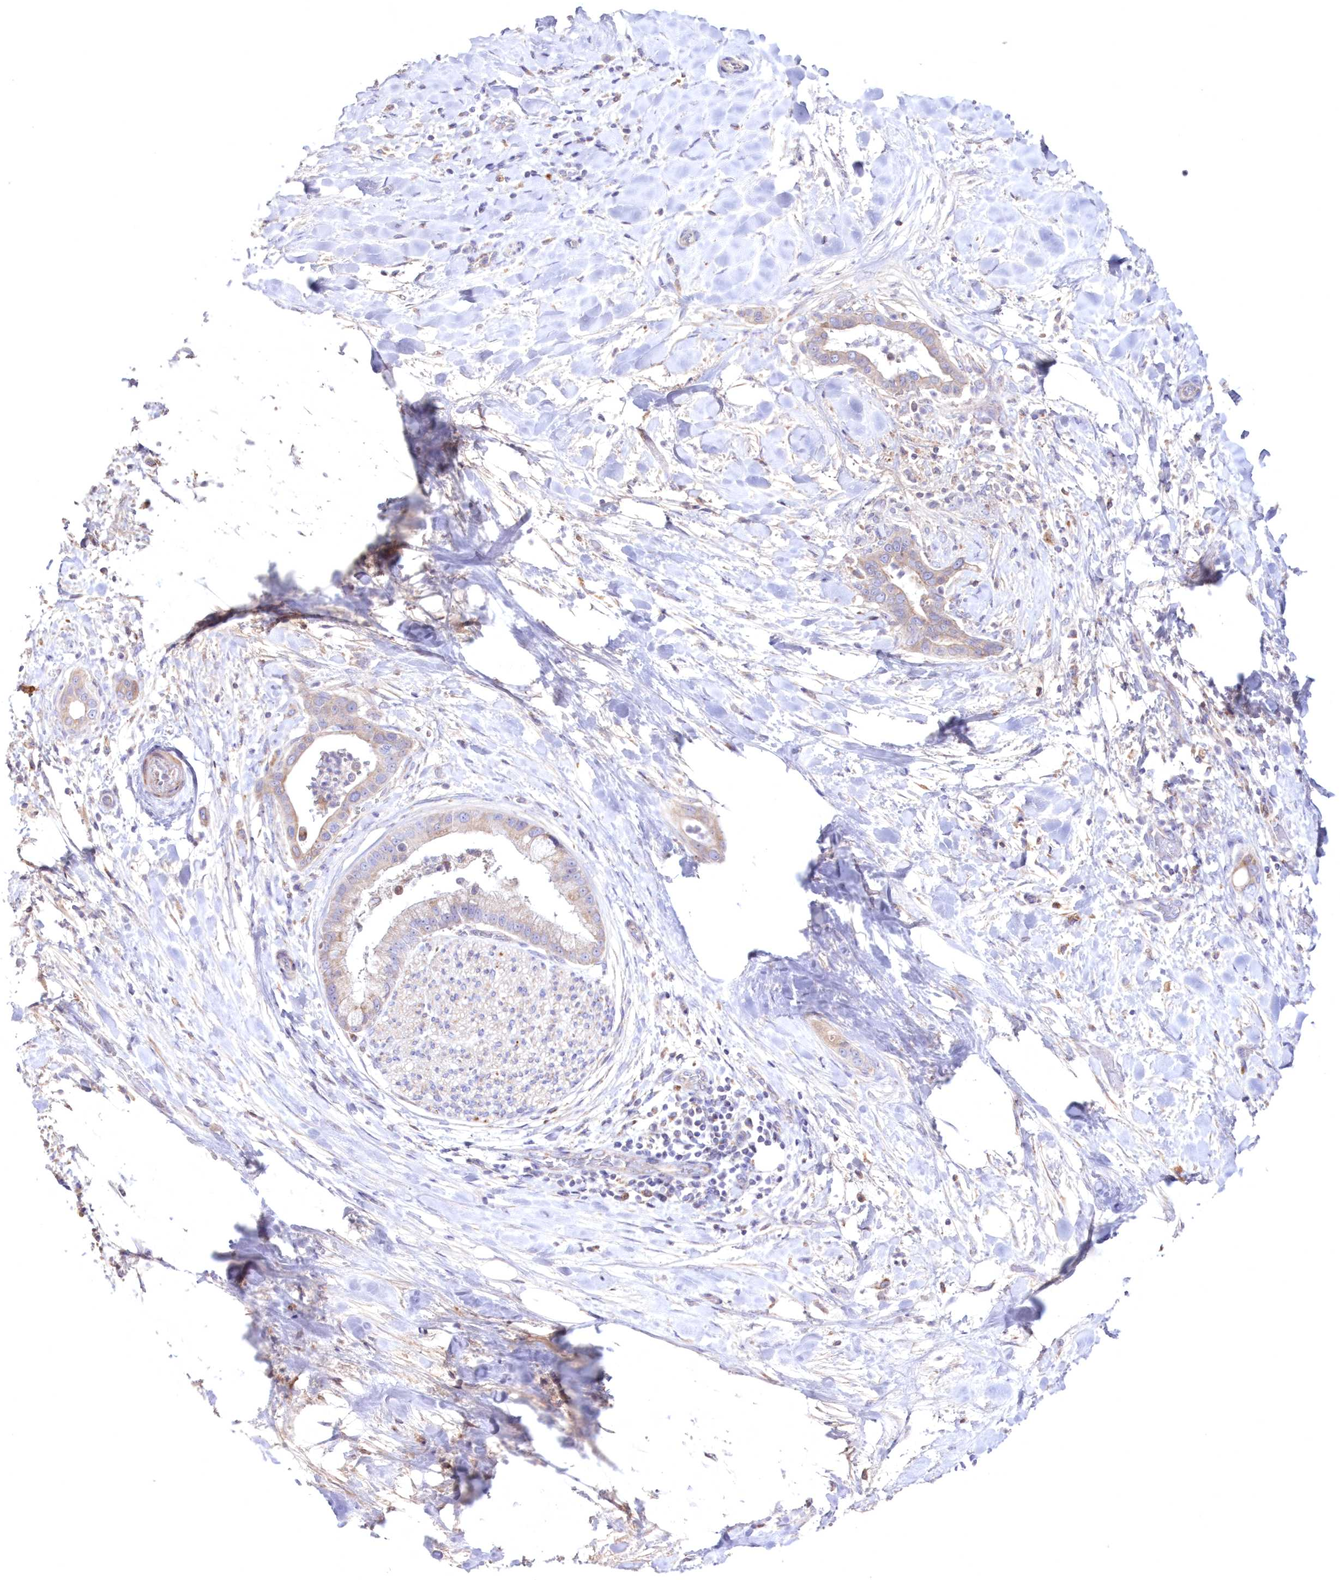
{"staining": {"intensity": "weak", "quantity": "<25%", "location": "cytoplasmic/membranous"}, "tissue": "liver cancer", "cell_type": "Tumor cells", "image_type": "cancer", "snomed": [{"axis": "morphology", "description": "Cholangiocarcinoma"}, {"axis": "topography", "description": "Liver"}], "caption": "Photomicrograph shows no protein expression in tumor cells of cholangiocarcinoma (liver) tissue. The staining is performed using DAB brown chromogen with nuclei counter-stained in using hematoxylin.", "gene": "HADHB", "patient": {"sex": "female", "age": 54}}